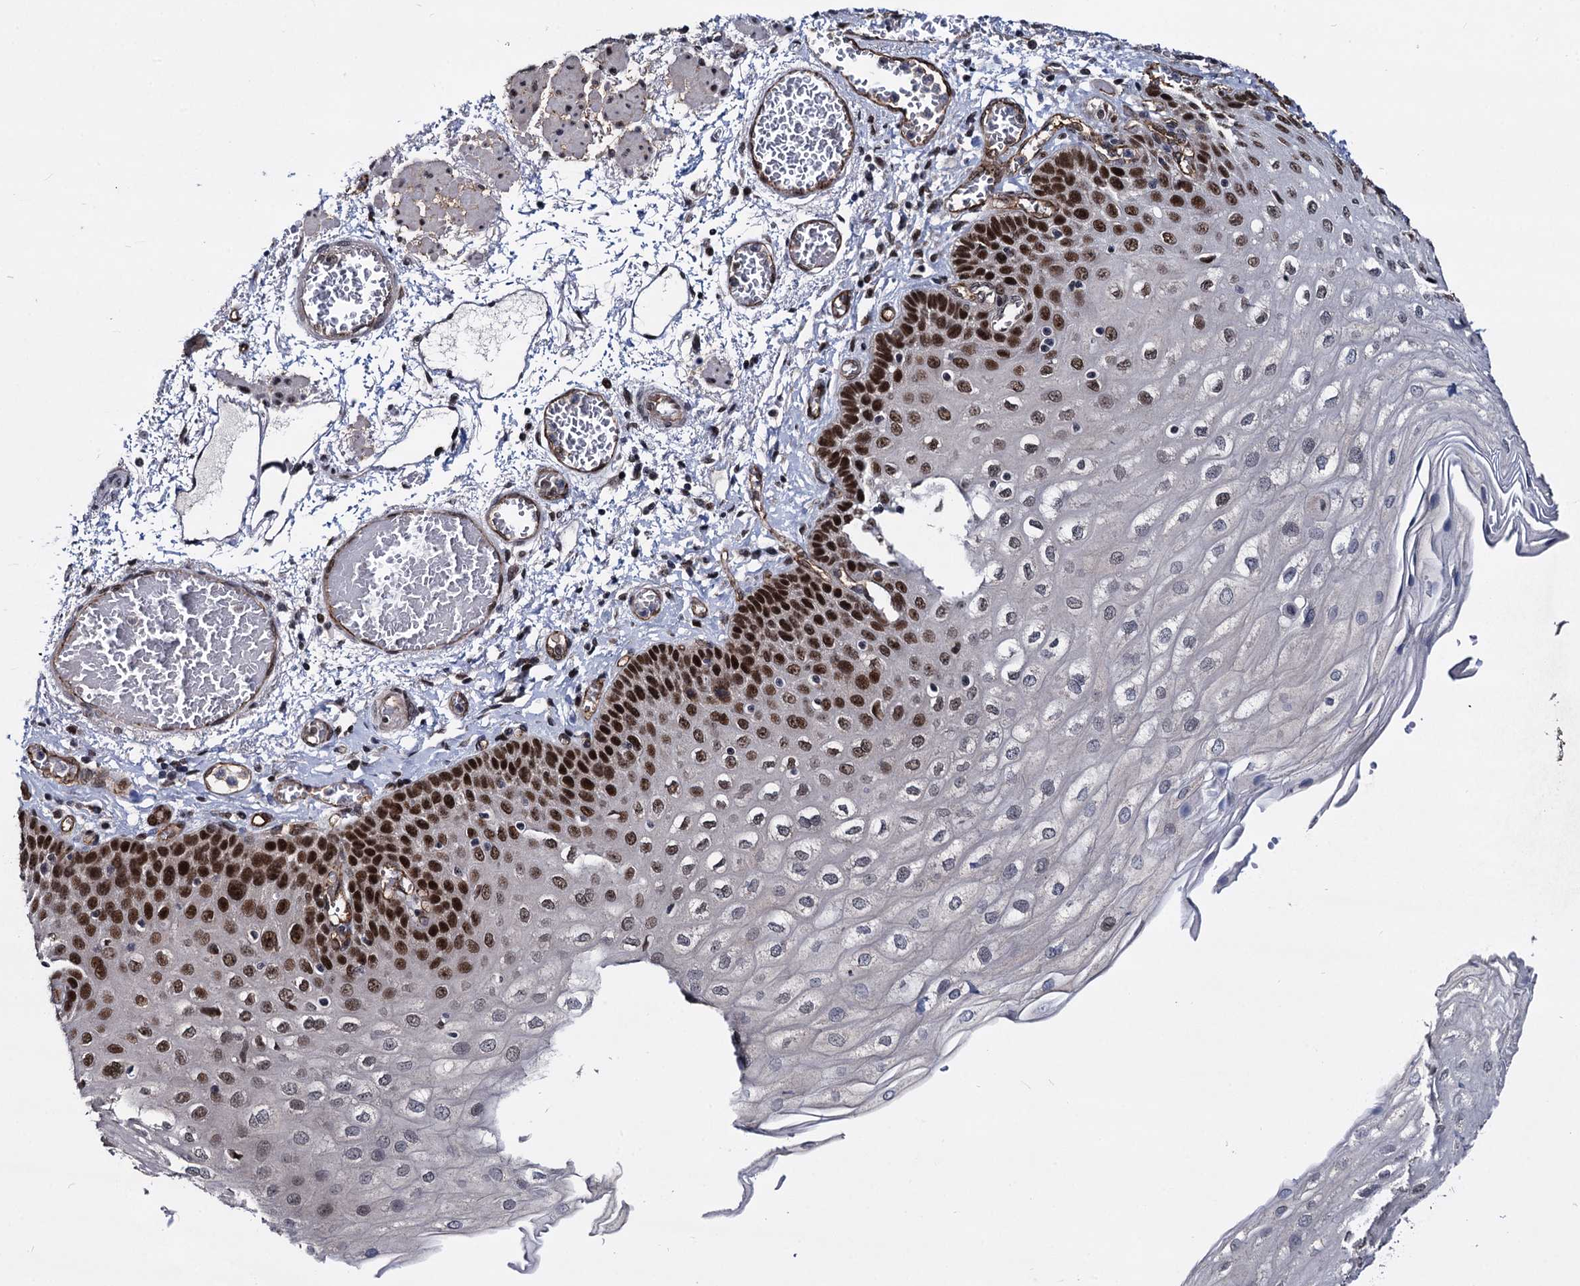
{"staining": {"intensity": "strong", "quantity": ">75%", "location": "nuclear"}, "tissue": "esophagus", "cell_type": "Squamous epithelial cells", "image_type": "normal", "snomed": [{"axis": "morphology", "description": "Normal tissue, NOS"}, {"axis": "topography", "description": "Esophagus"}], "caption": "The image exhibits a brown stain indicating the presence of a protein in the nuclear of squamous epithelial cells in esophagus. The staining was performed using DAB to visualize the protein expression in brown, while the nuclei were stained in blue with hematoxylin (Magnification: 20x).", "gene": "GALNT11", "patient": {"sex": "male", "age": 81}}